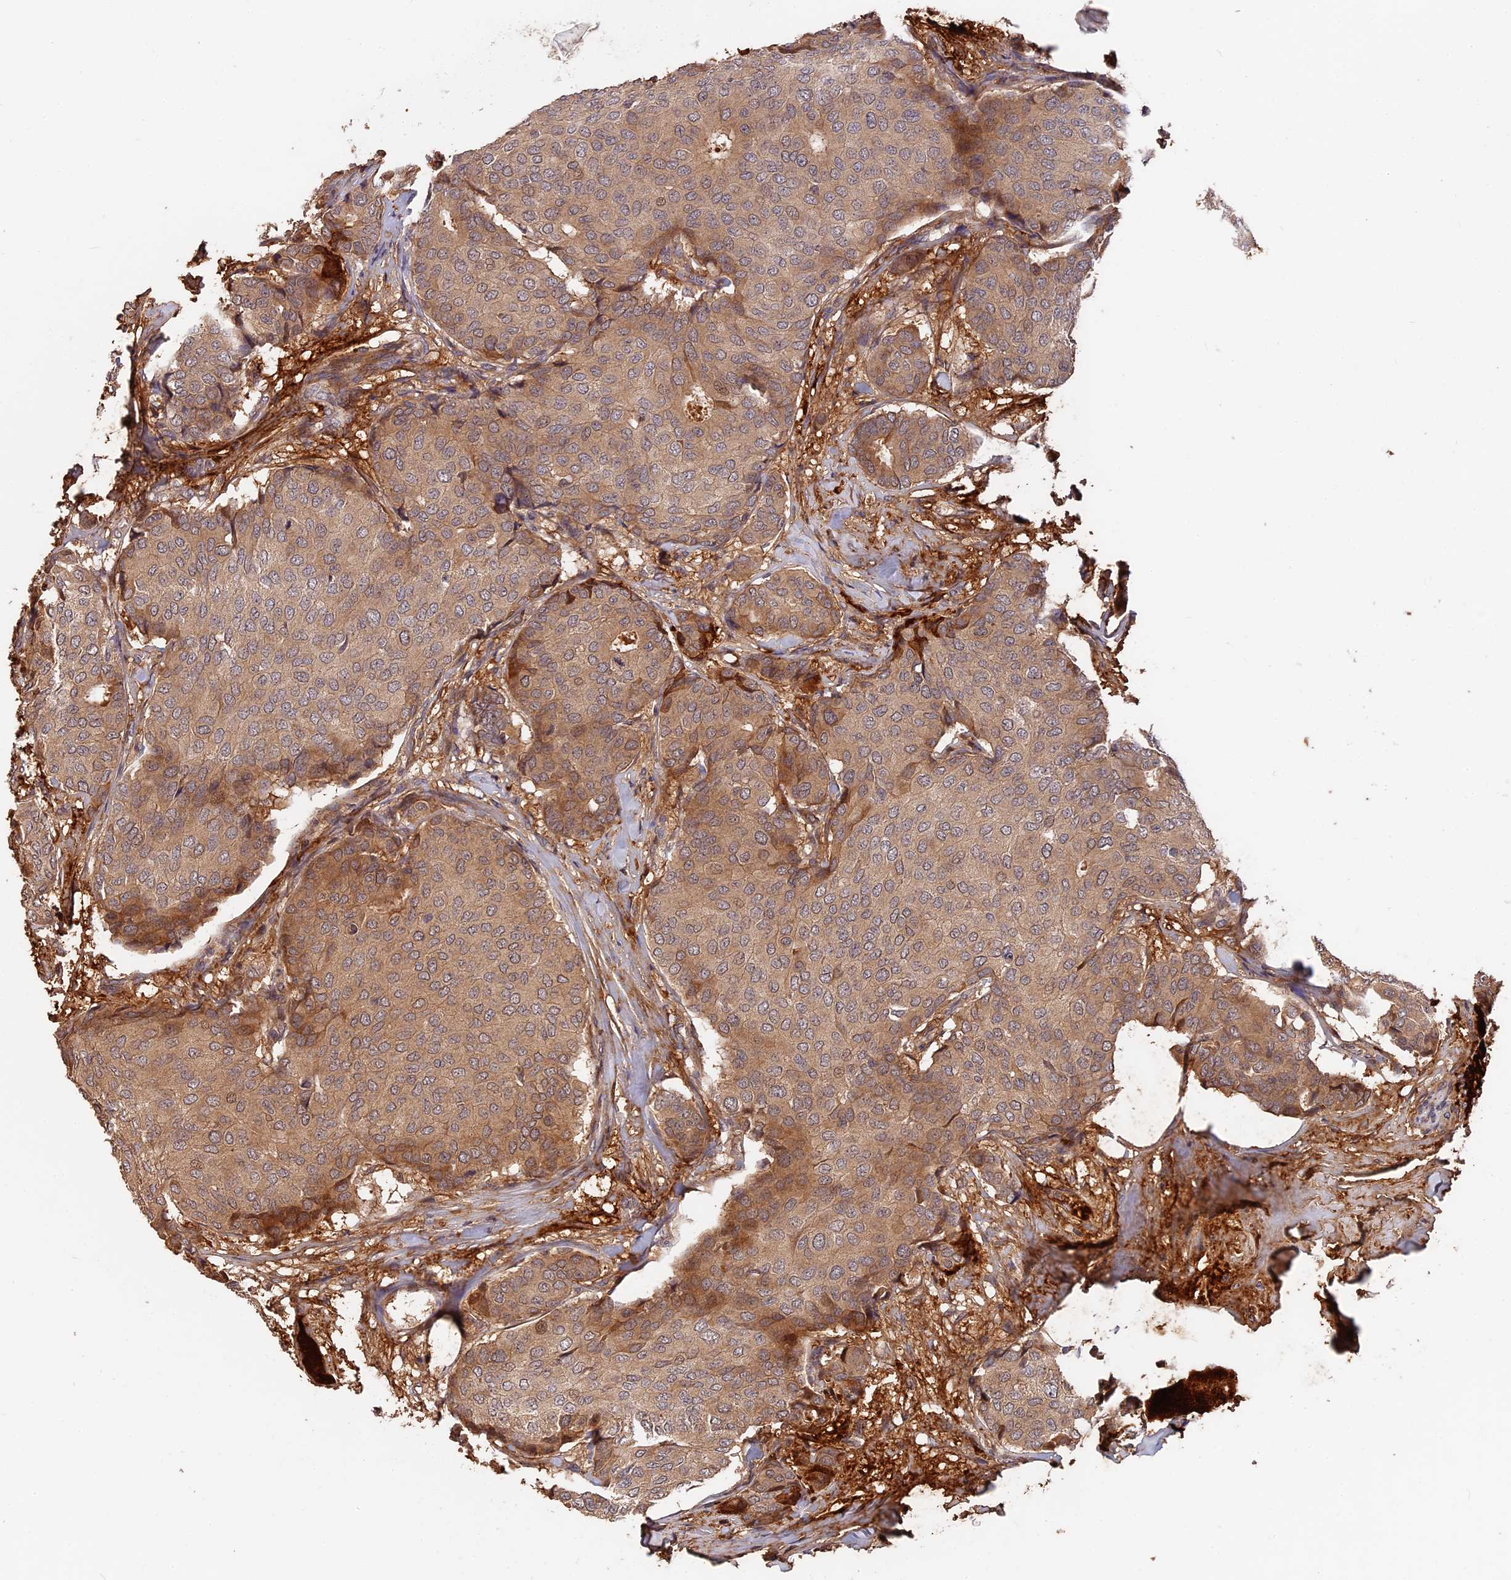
{"staining": {"intensity": "moderate", "quantity": ">75%", "location": "cytoplasmic/membranous"}, "tissue": "breast cancer", "cell_type": "Tumor cells", "image_type": "cancer", "snomed": [{"axis": "morphology", "description": "Duct carcinoma"}, {"axis": "topography", "description": "Breast"}], "caption": "Protein positivity by immunohistochemistry (IHC) exhibits moderate cytoplasmic/membranous positivity in about >75% of tumor cells in infiltrating ductal carcinoma (breast). (Brightfield microscopy of DAB IHC at high magnification).", "gene": "ITIH1", "patient": {"sex": "female", "age": 75}}